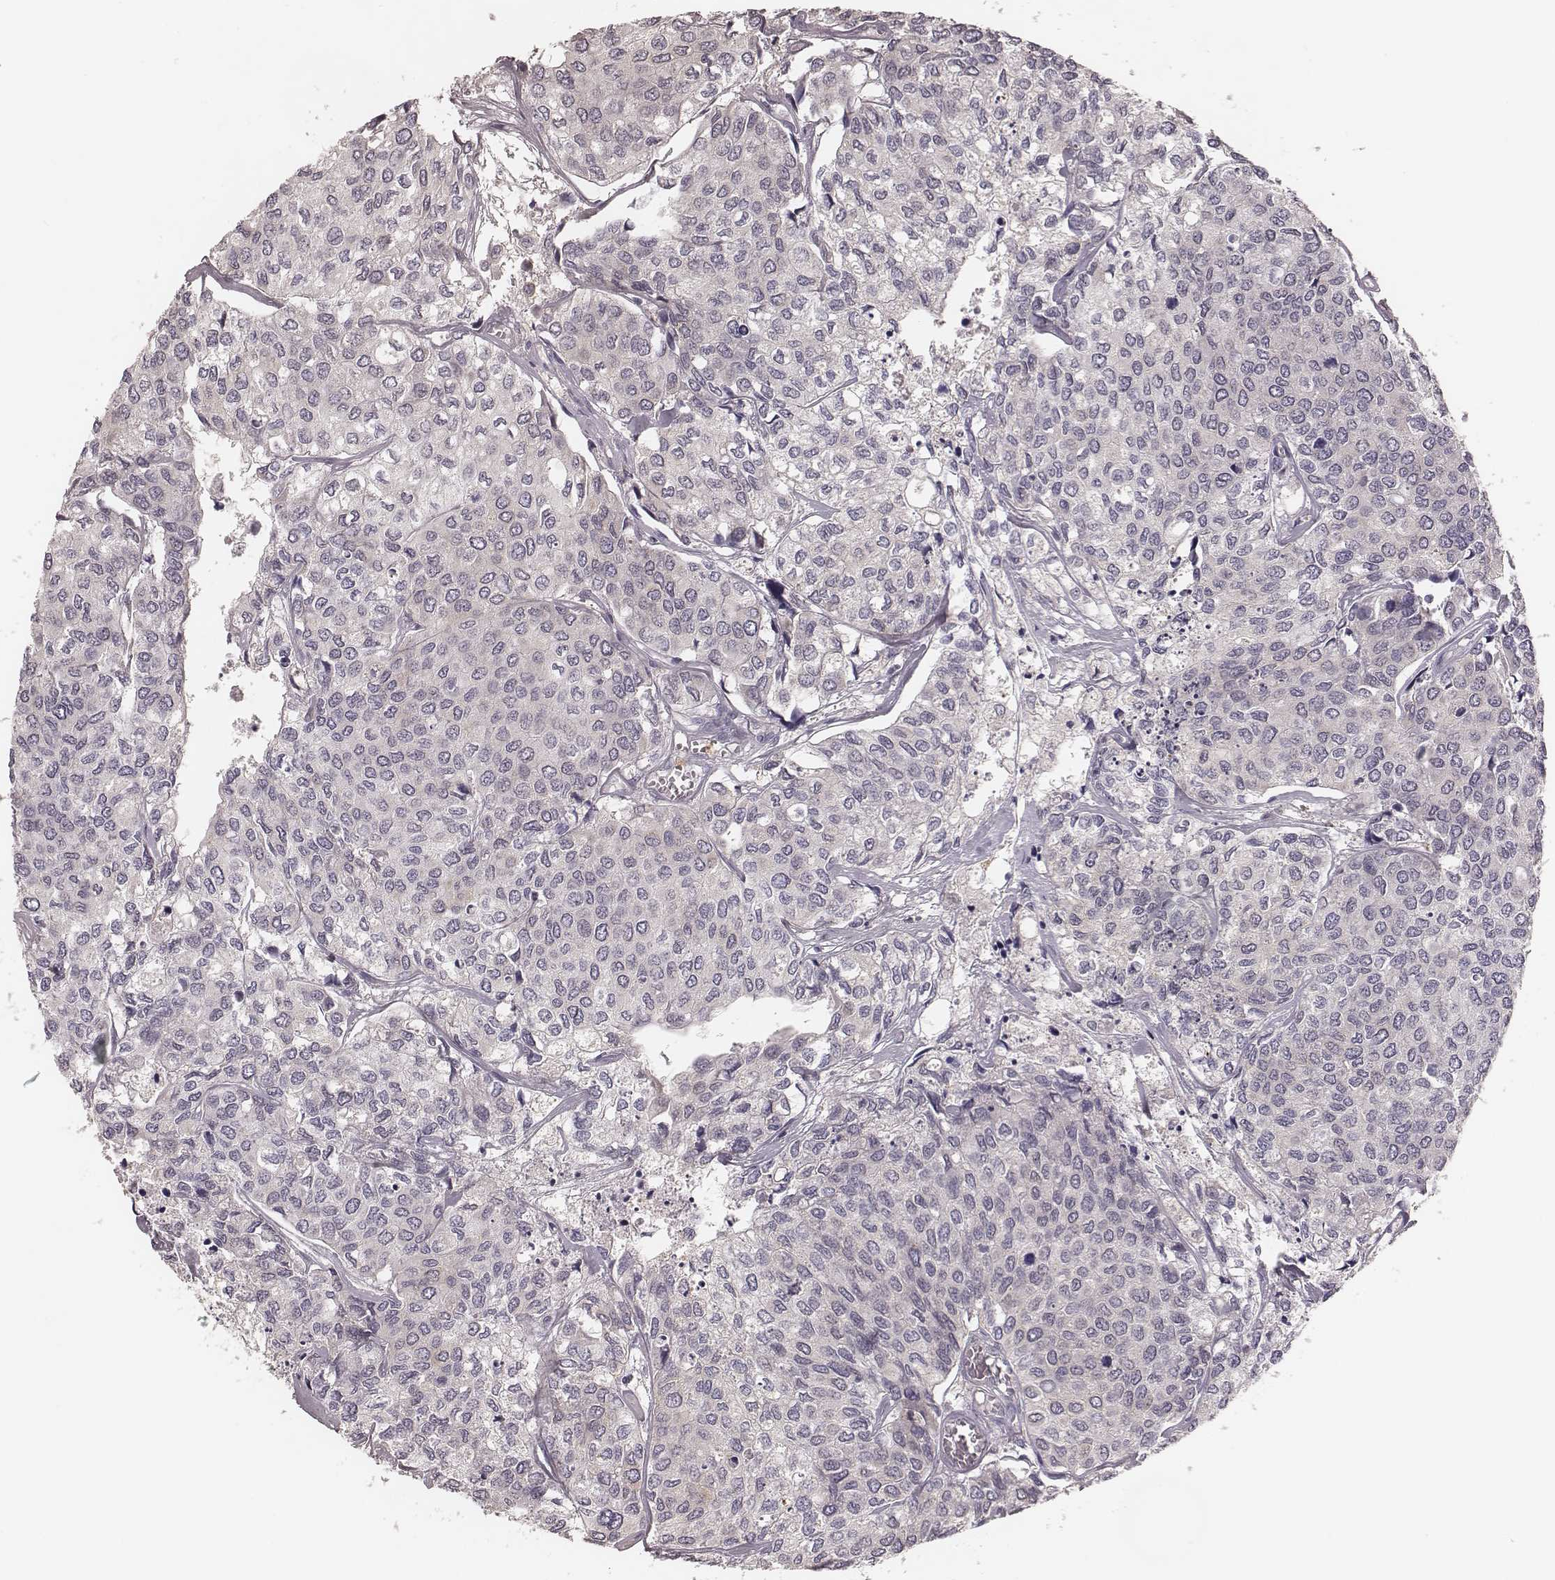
{"staining": {"intensity": "negative", "quantity": "none", "location": "none"}, "tissue": "urothelial cancer", "cell_type": "Tumor cells", "image_type": "cancer", "snomed": [{"axis": "morphology", "description": "Urothelial carcinoma, High grade"}, {"axis": "topography", "description": "Urinary bladder"}], "caption": "Tumor cells show no significant expression in urothelial carcinoma (high-grade). (Brightfield microscopy of DAB (3,3'-diaminobenzidine) immunohistochemistry at high magnification).", "gene": "P2RX5", "patient": {"sex": "male", "age": 73}}